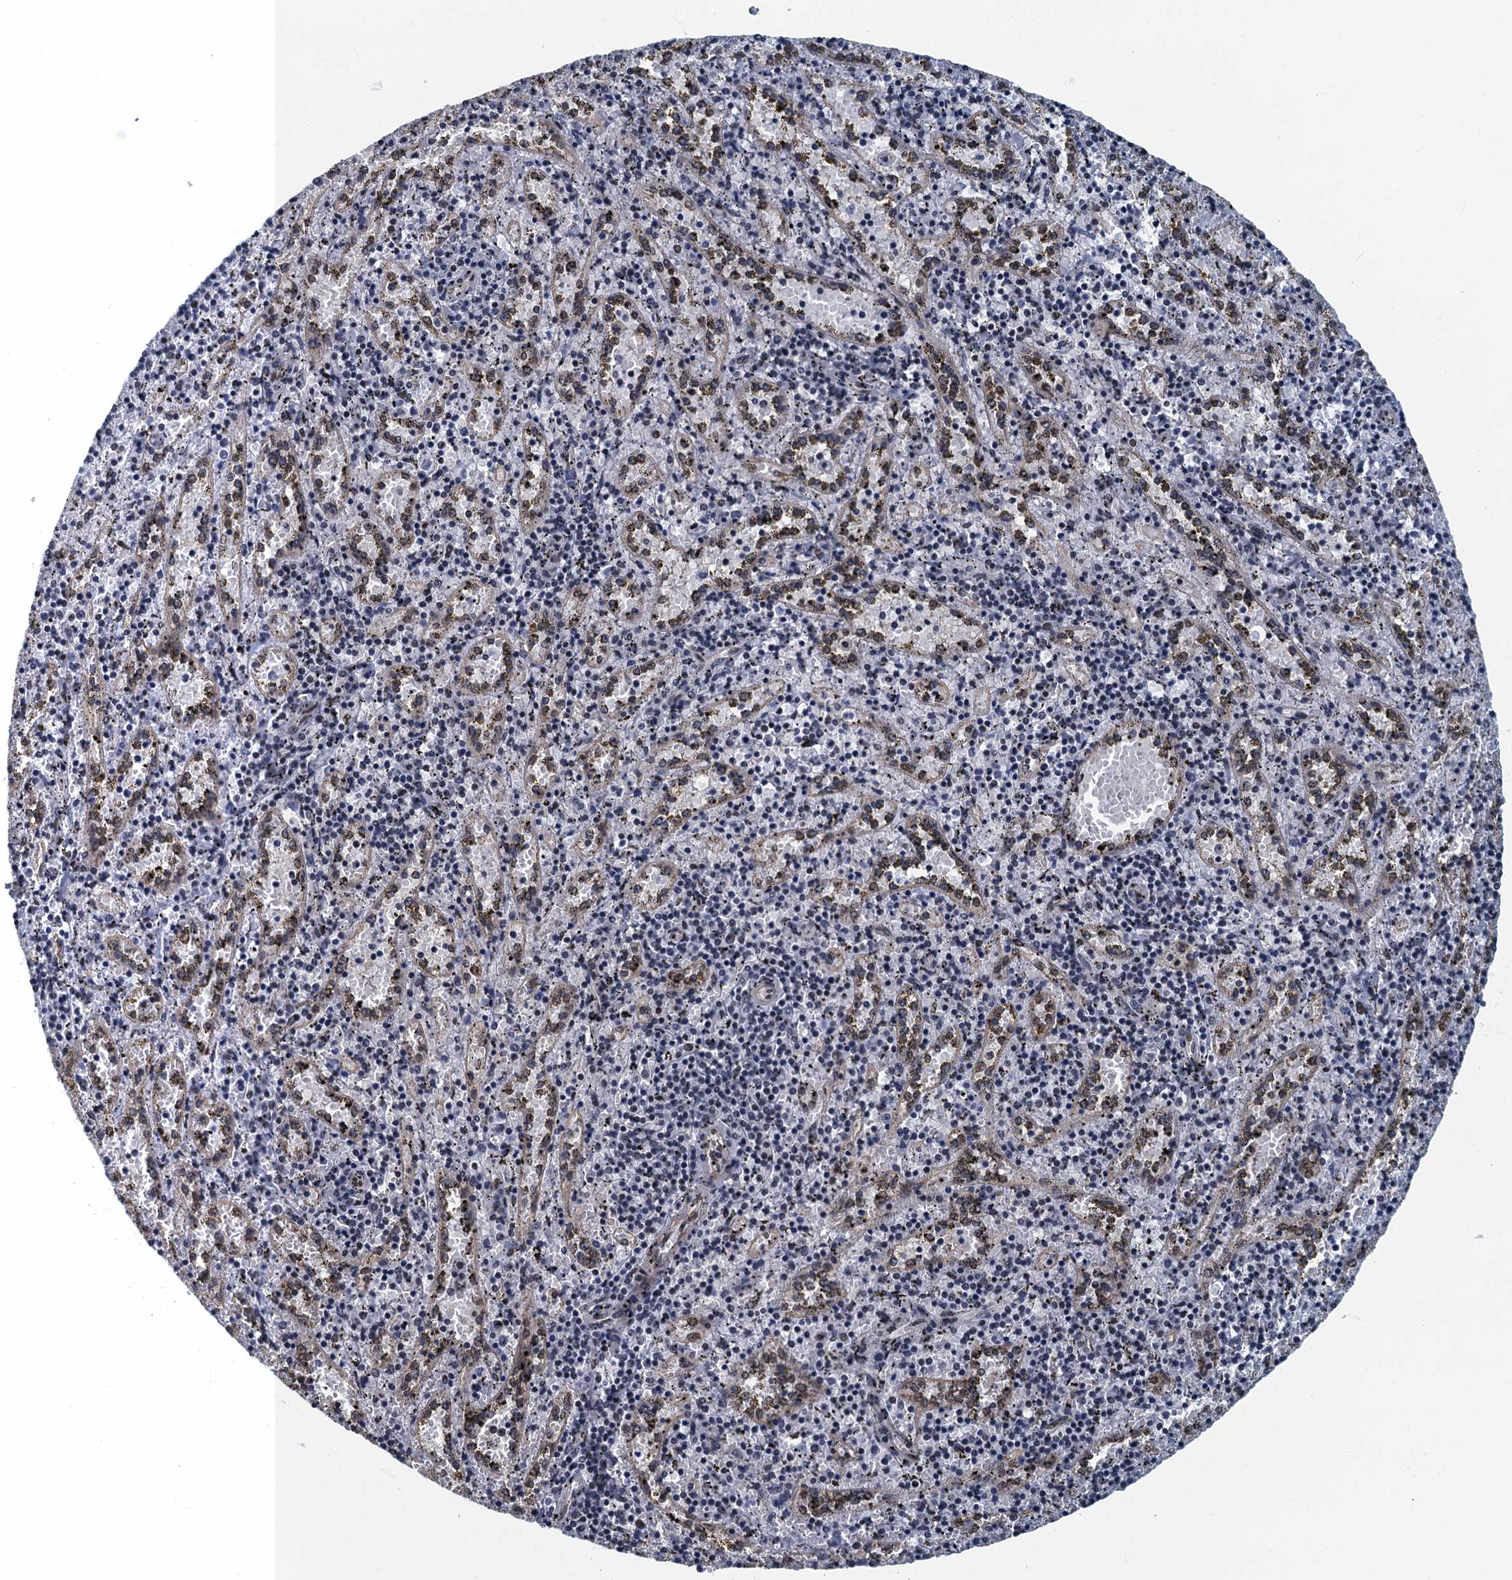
{"staining": {"intensity": "weak", "quantity": "<25%", "location": "nuclear"}, "tissue": "spleen", "cell_type": "Cells in red pulp", "image_type": "normal", "snomed": [{"axis": "morphology", "description": "Normal tissue, NOS"}, {"axis": "topography", "description": "Spleen"}], "caption": "There is no significant positivity in cells in red pulp of spleen. Brightfield microscopy of immunohistochemistry (IHC) stained with DAB (3,3'-diaminobenzidine) (brown) and hematoxylin (blue), captured at high magnification.", "gene": "GADL1", "patient": {"sex": "male", "age": 11}}